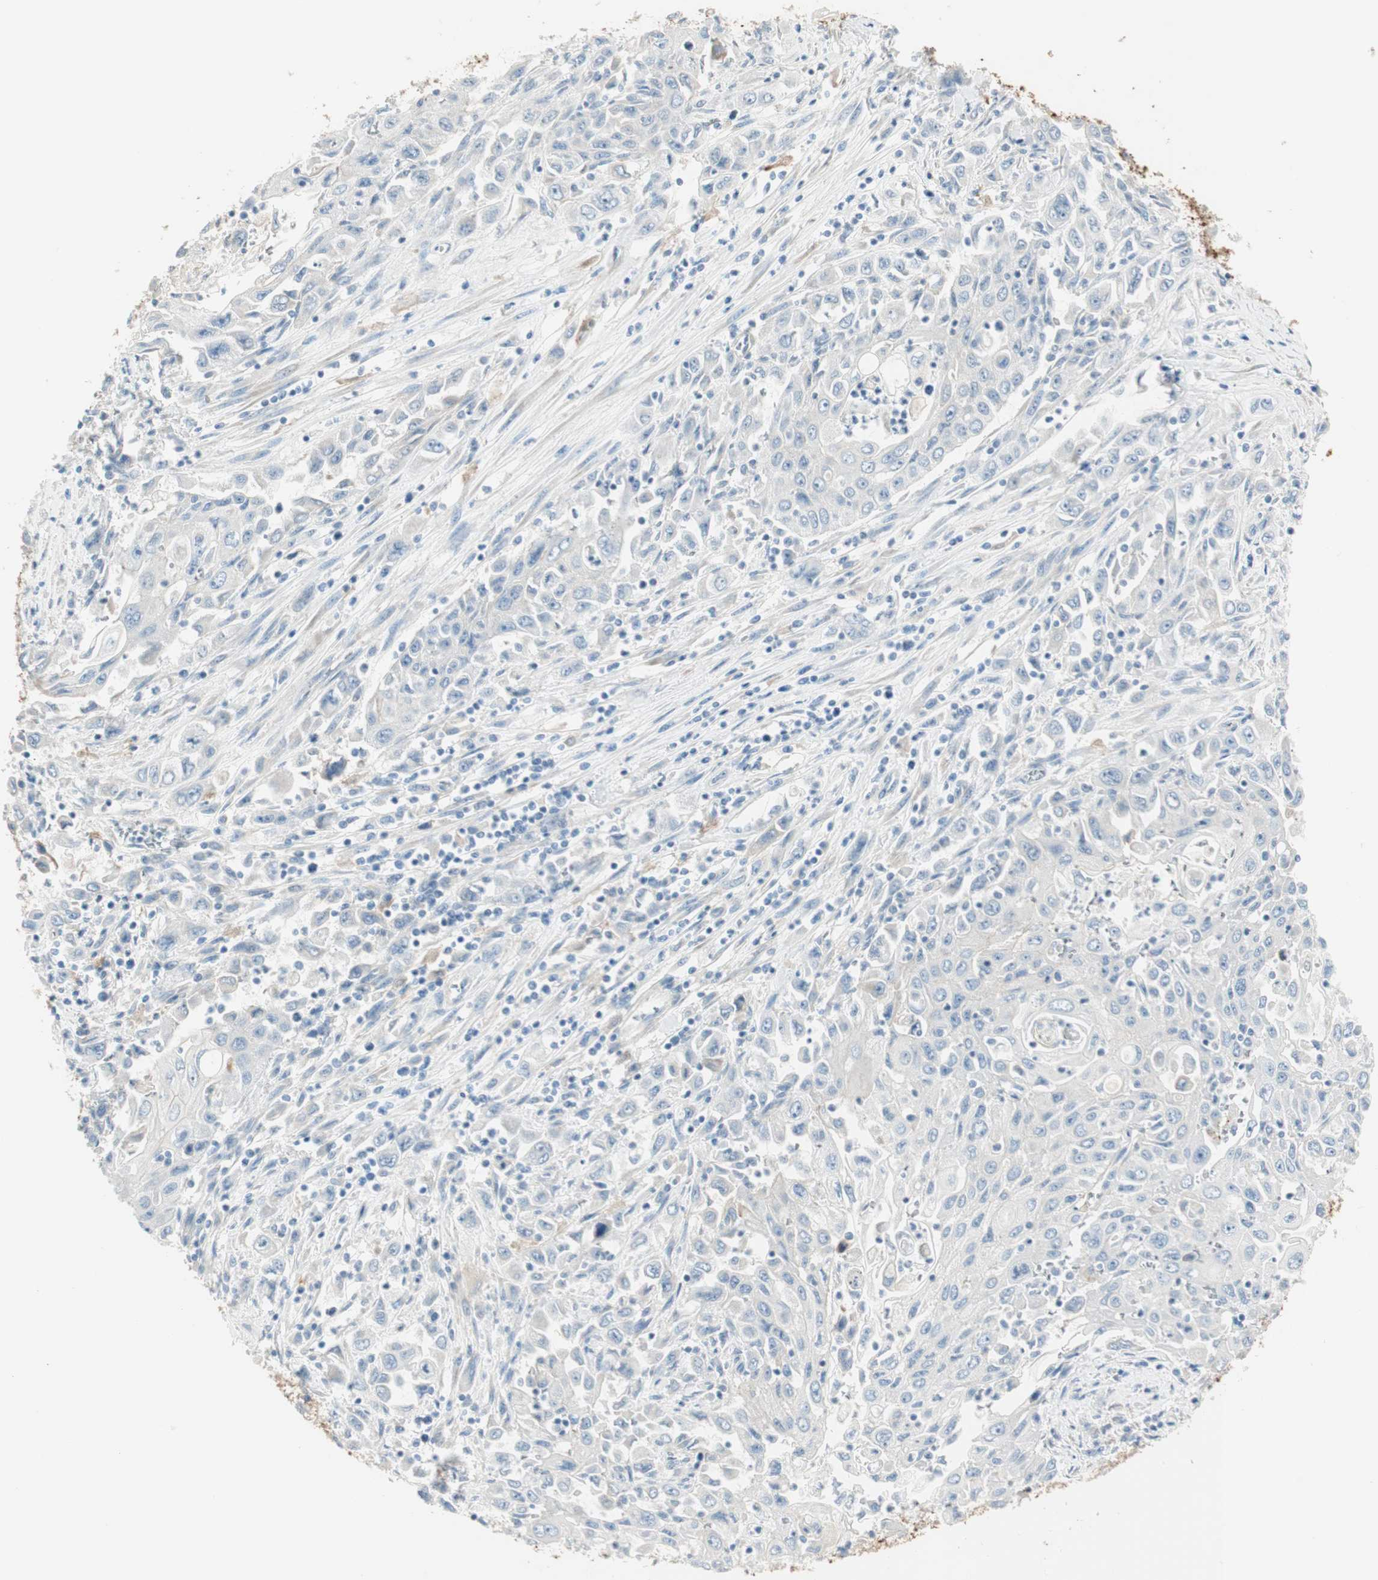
{"staining": {"intensity": "negative", "quantity": "none", "location": "none"}, "tissue": "pancreatic cancer", "cell_type": "Tumor cells", "image_type": "cancer", "snomed": [{"axis": "morphology", "description": "Adenocarcinoma, NOS"}, {"axis": "topography", "description": "Pancreas"}], "caption": "This is an IHC histopathology image of pancreatic adenocarcinoma. There is no positivity in tumor cells.", "gene": "CDK3", "patient": {"sex": "male", "age": 70}}